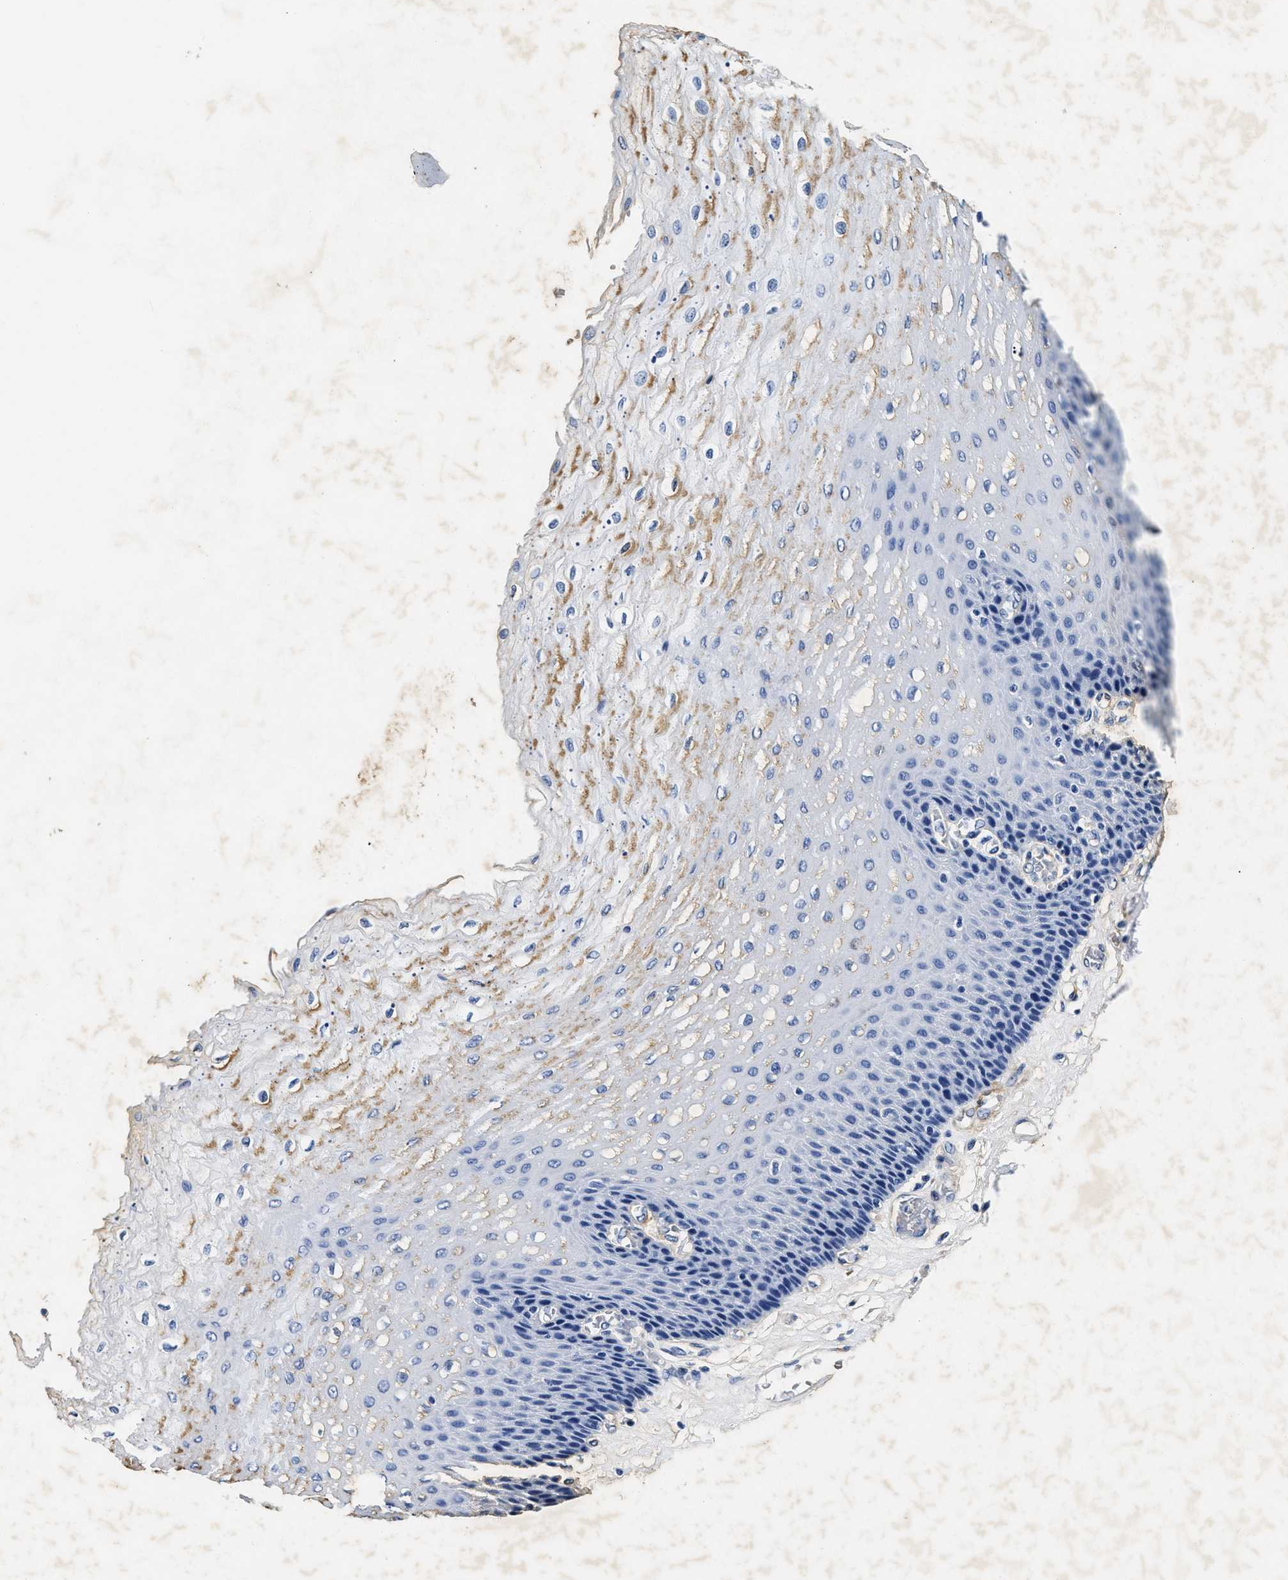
{"staining": {"intensity": "moderate", "quantity": "<25%", "location": "cytoplasmic/membranous"}, "tissue": "esophagus", "cell_type": "Squamous epithelial cells", "image_type": "normal", "snomed": [{"axis": "morphology", "description": "Normal tissue, NOS"}, {"axis": "topography", "description": "Esophagus"}], "caption": "Protein staining of benign esophagus reveals moderate cytoplasmic/membranous positivity in approximately <25% of squamous epithelial cells. Using DAB (brown) and hematoxylin (blue) stains, captured at high magnification using brightfield microscopy.", "gene": "LAMA3", "patient": {"sex": "female", "age": 72}}